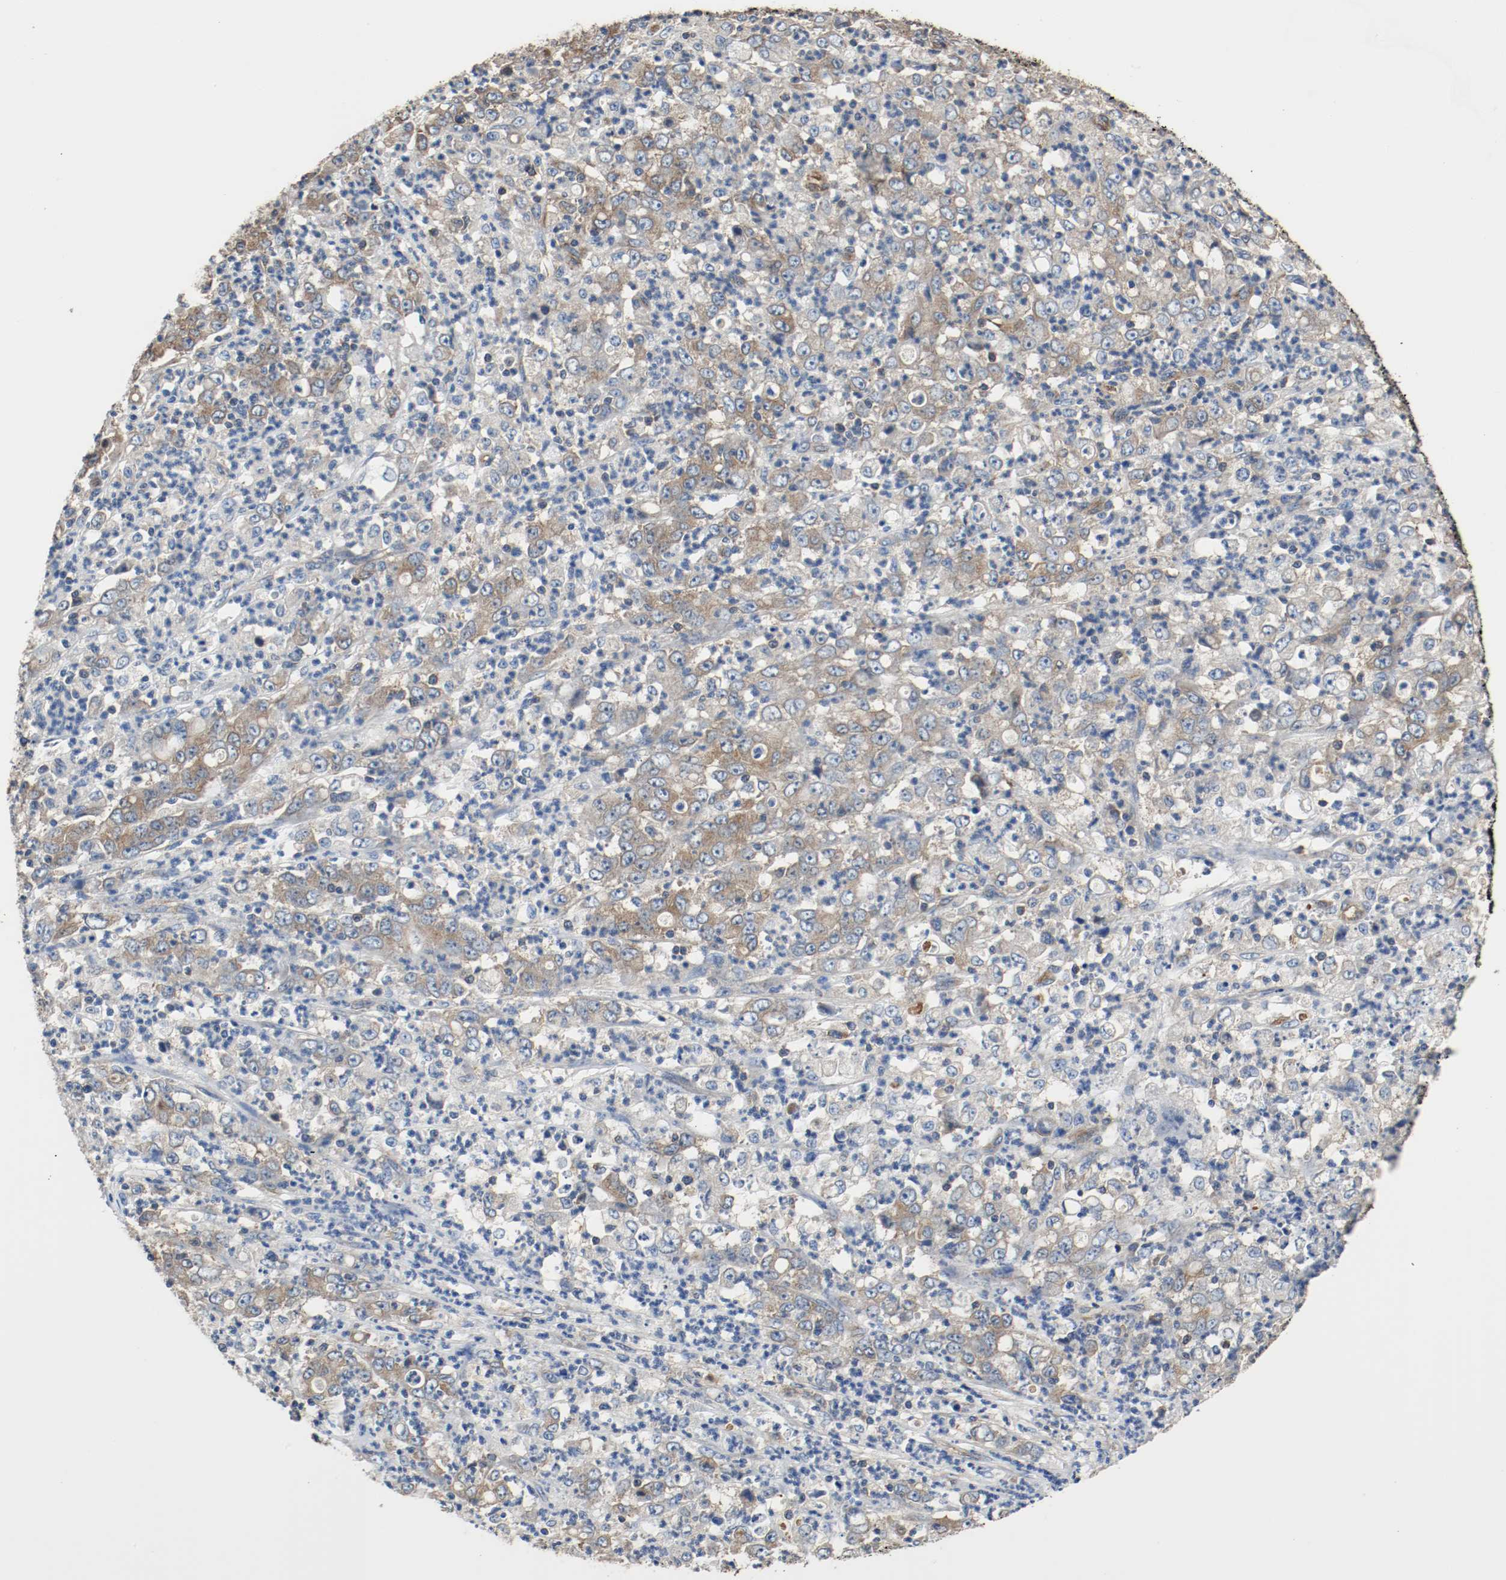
{"staining": {"intensity": "moderate", "quantity": ">75%", "location": "cytoplasmic/membranous"}, "tissue": "stomach cancer", "cell_type": "Tumor cells", "image_type": "cancer", "snomed": [{"axis": "morphology", "description": "Adenocarcinoma, NOS"}, {"axis": "topography", "description": "Stomach, lower"}], "caption": "About >75% of tumor cells in stomach cancer (adenocarcinoma) show moderate cytoplasmic/membranous protein expression as visualized by brown immunohistochemical staining.", "gene": "TUBA3D", "patient": {"sex": "female", "age": 71}}